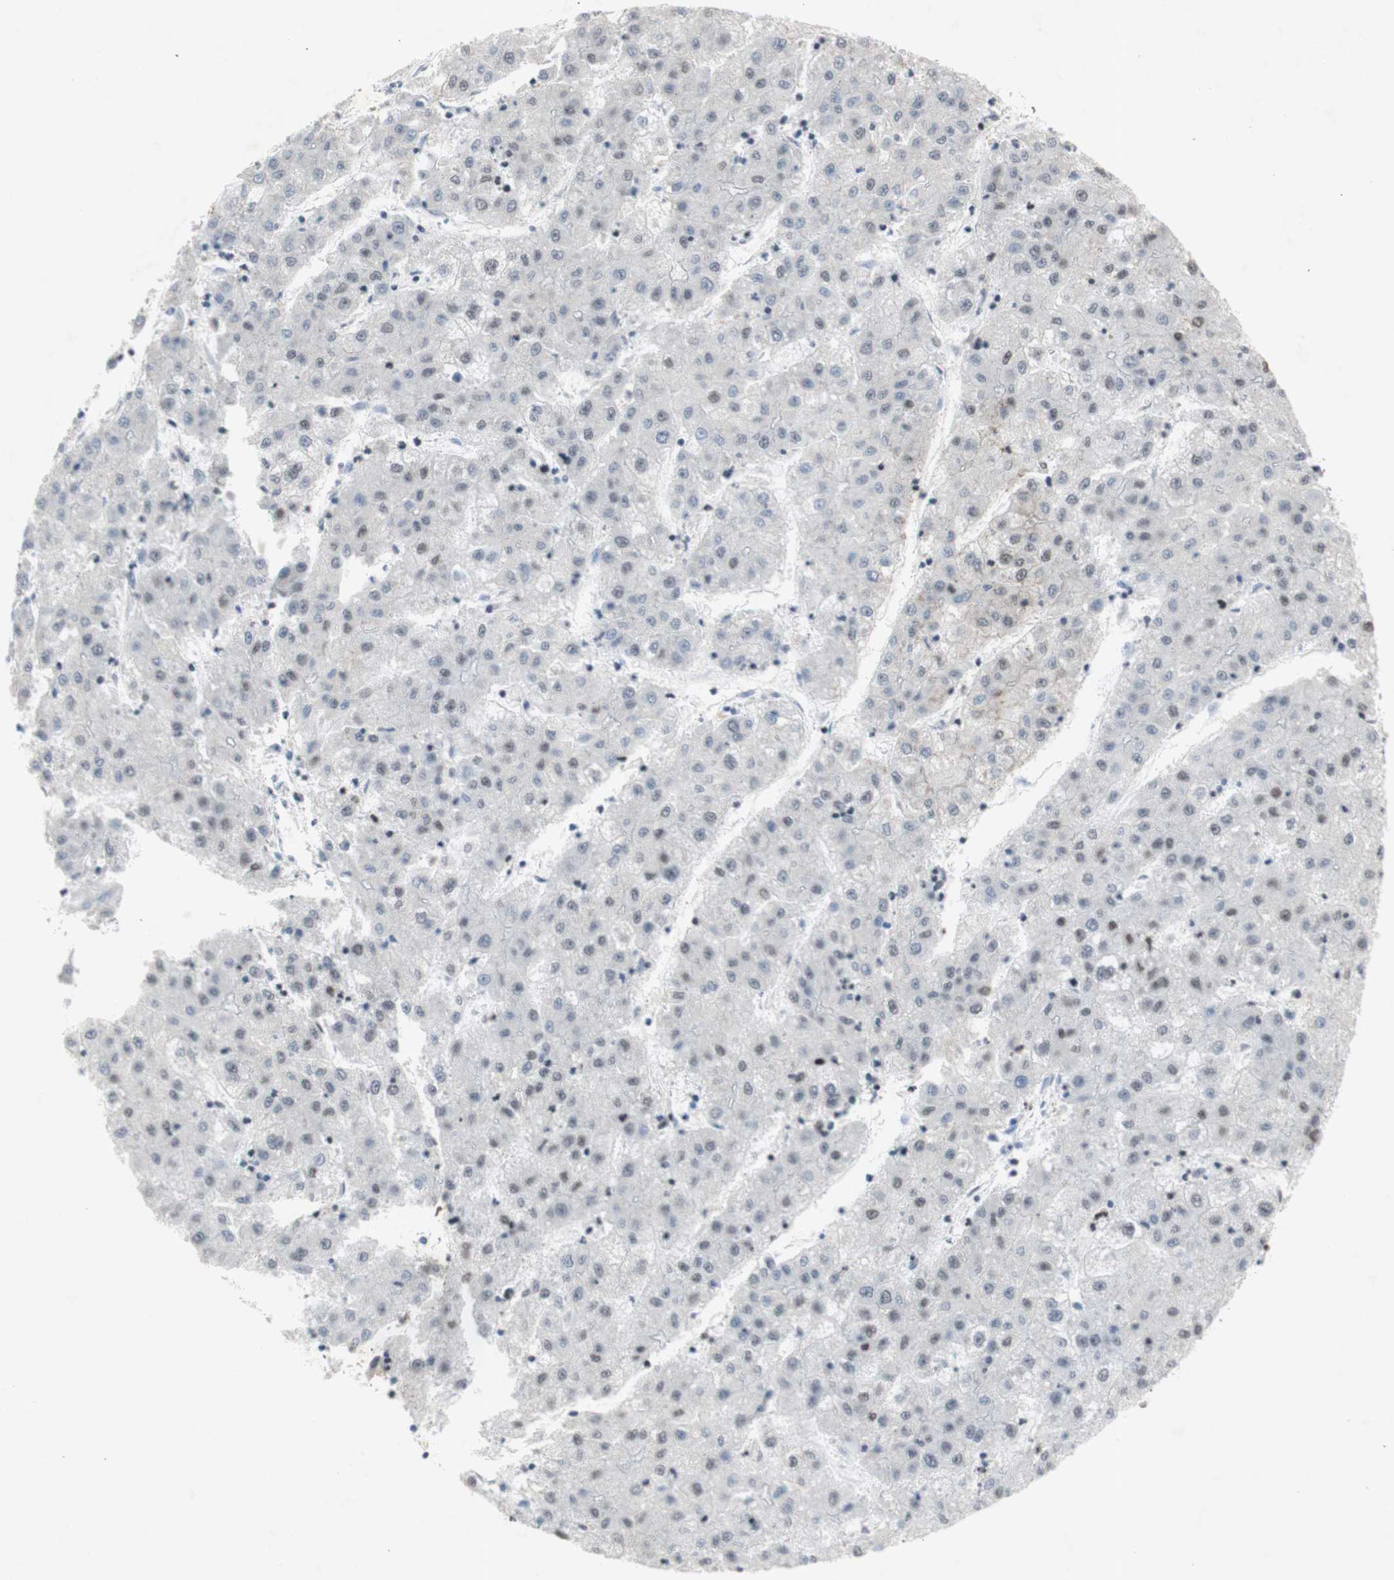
{"staining": {"intensity": "weak", "quantity": "<25%", "location": "nuclear"}, "tissue": "liver cancer", "cell_type": "Tumor cells", "image_type": "cancer", "snomed": [{"axis": "morphology", "description": "Carcinoma, Hepatocellular, NOS"}, {"axis": "topography", "description": "Liver"}], "caption": "Protein analysis of liver cancer (hepatocellular carcinoma) reveals no significant staining in tumor cells. The staining is performed using DAB (3,3'-diaminobenzidine) brown chromogen with nuclei counter-stained in using hematoxylin.", "gene": "SNRPB", "patient": {"sex": "male", "age": 72}}